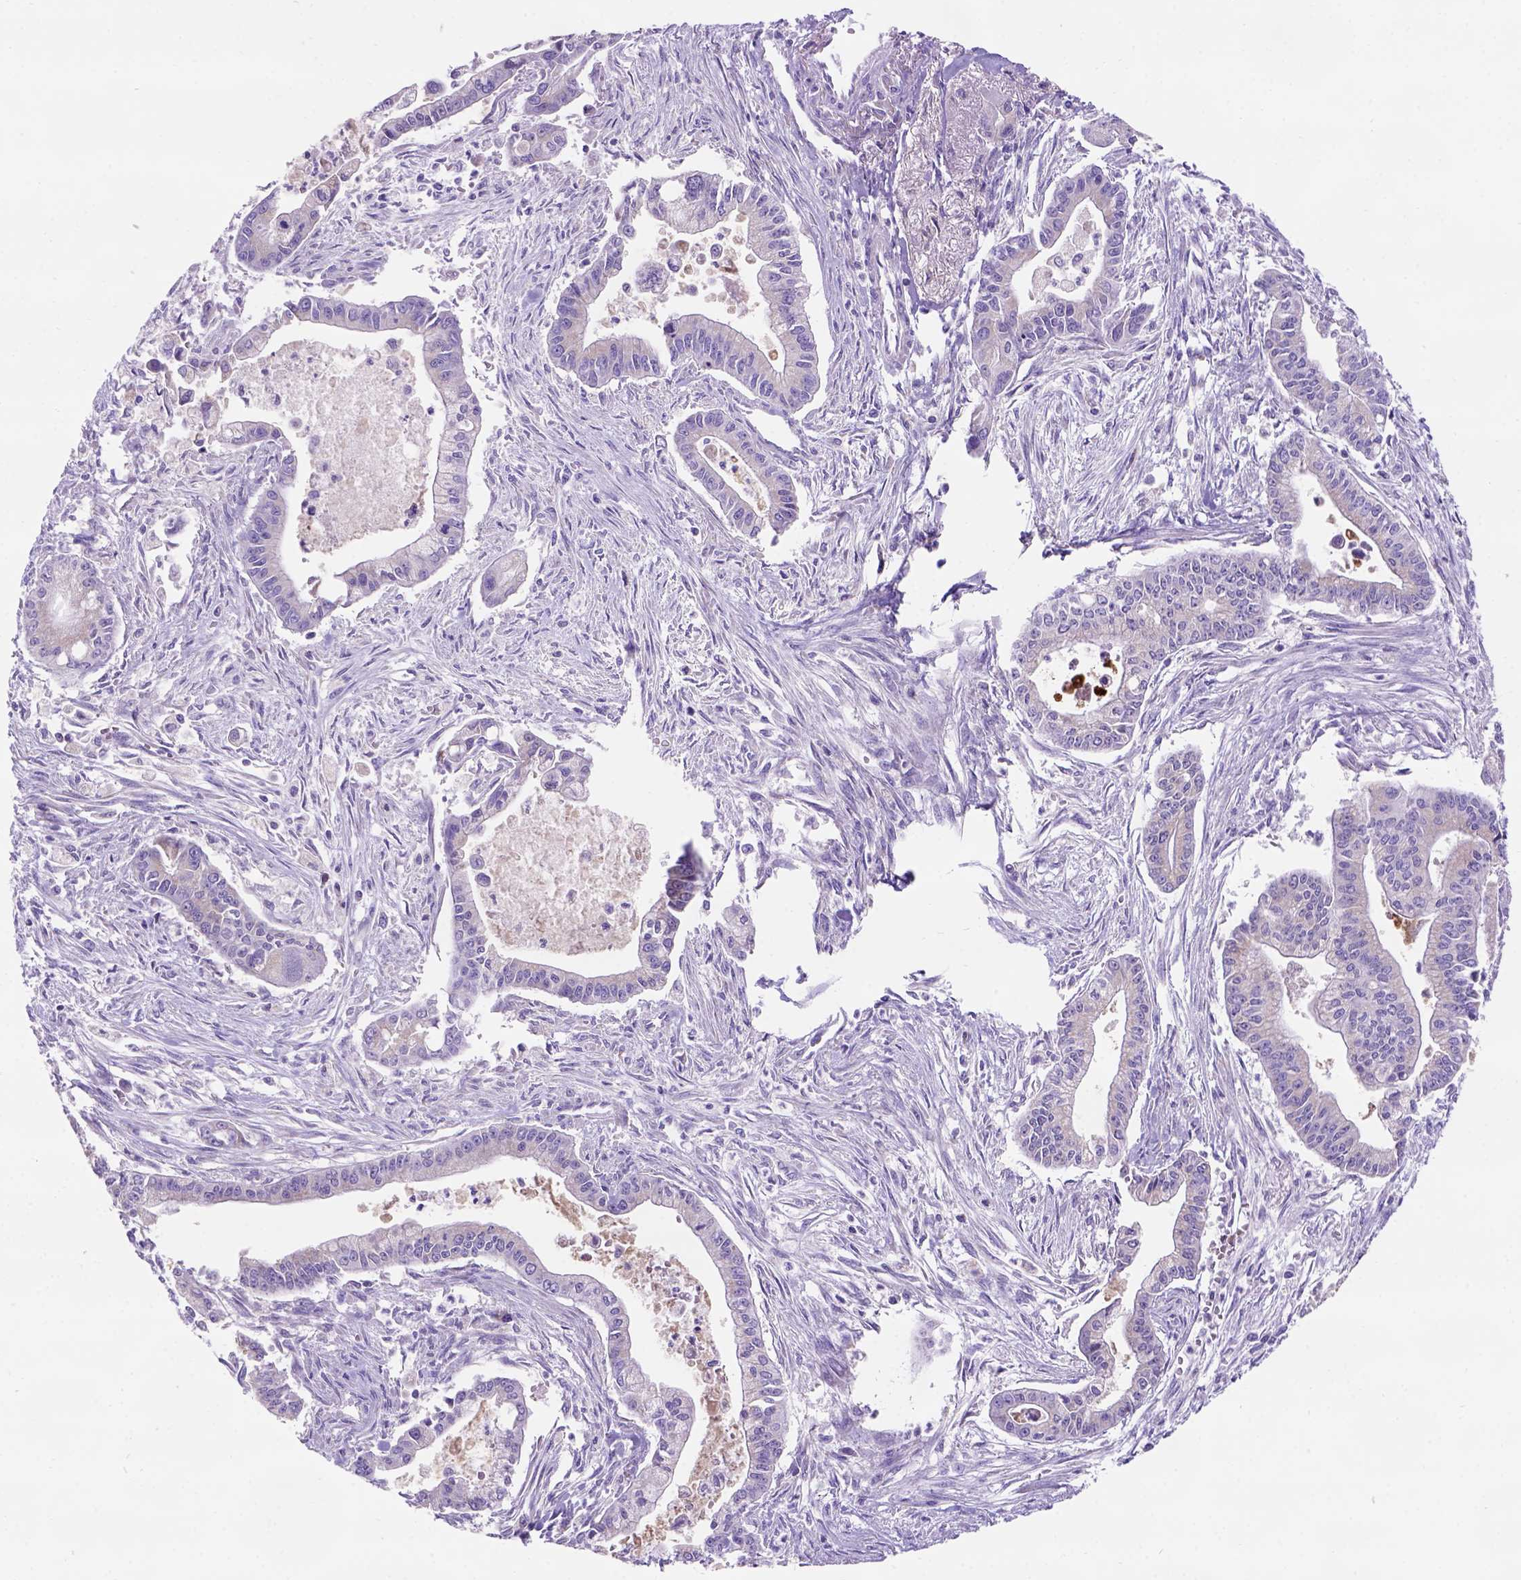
{"staining": {"intensity": "negative", "quantity": "none", "location": "none"}, "tissue": "pancreatic cancer", "cell_type": "Tumor cells", "image_type": "cancer", "snomed": [{"axis": "morphology", "description": "Adenocarcinoma, NOS"}, {"axis": "topography", "description": "Pancreas"}], "caption": "DAB immunohistochemical staining of adenocarcinoma (pancreatic) displays no significant expression in tumor cells. The staining is performed using DAB brown chromogen with nuclei counter-stained in using hematoxylin.", "gene": "L2HGDH", "patient": {"sex": "female", "age": 65}}